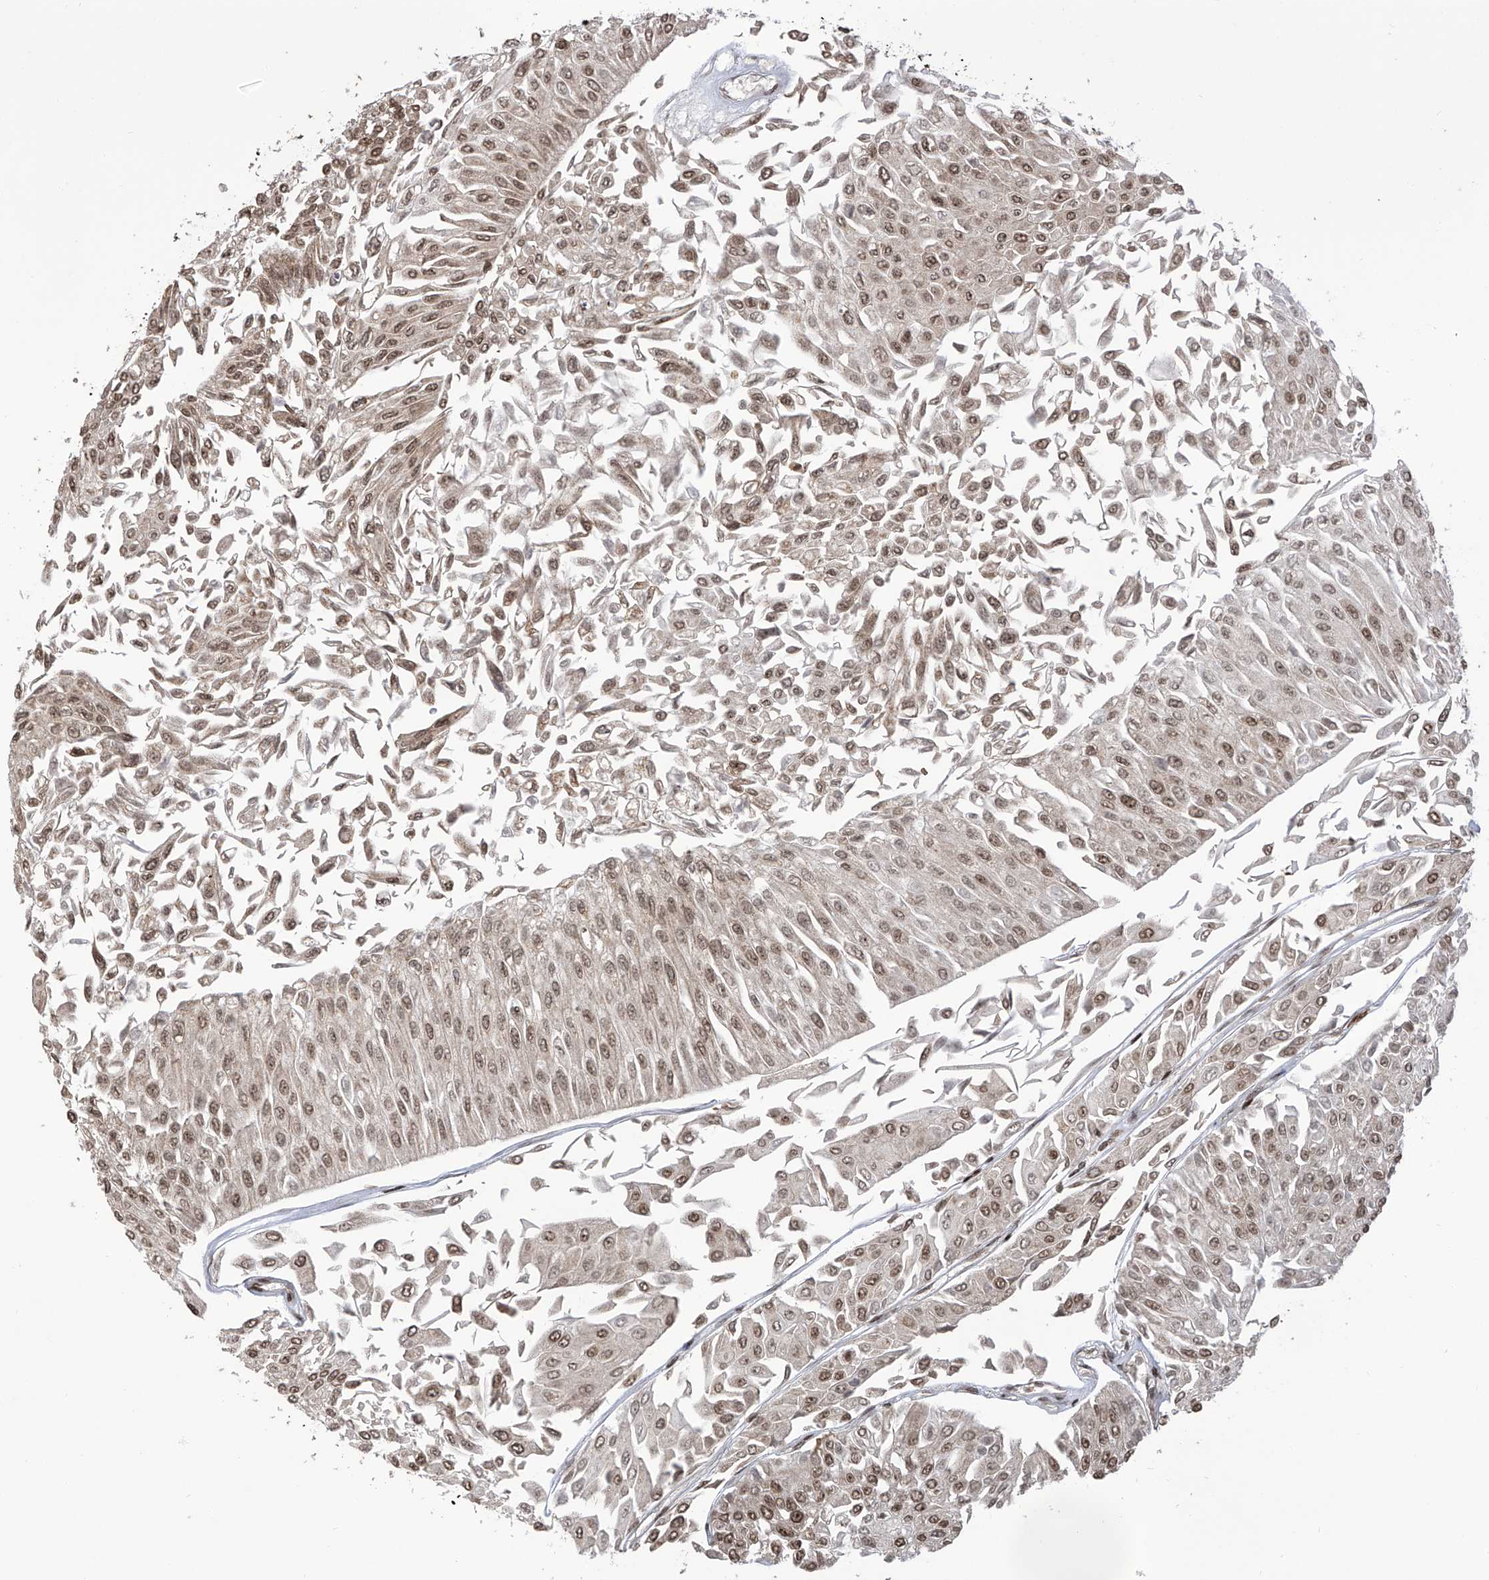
{"staining": {"intensity": "moderate", "quantity": ">75%", "location": "nuclear"}, "tissue": "urothelial cancer", "cell_type": "Tumor cells", "image_type": "cancer", "snomed": [{"axis": "morphology", "description": "Urothelial carcinoma, Low grade"}, {"axis": "topography", "description": "Urinary bladder"}], "caption": "Urothelial carcinoma (low-grade) stained with a brown dye shows moderate nuclear positive positivity in approximately >75% of tumor cells.", "gene": "PAK1IP1", "patient": {"sex": "male", "age": 67}}